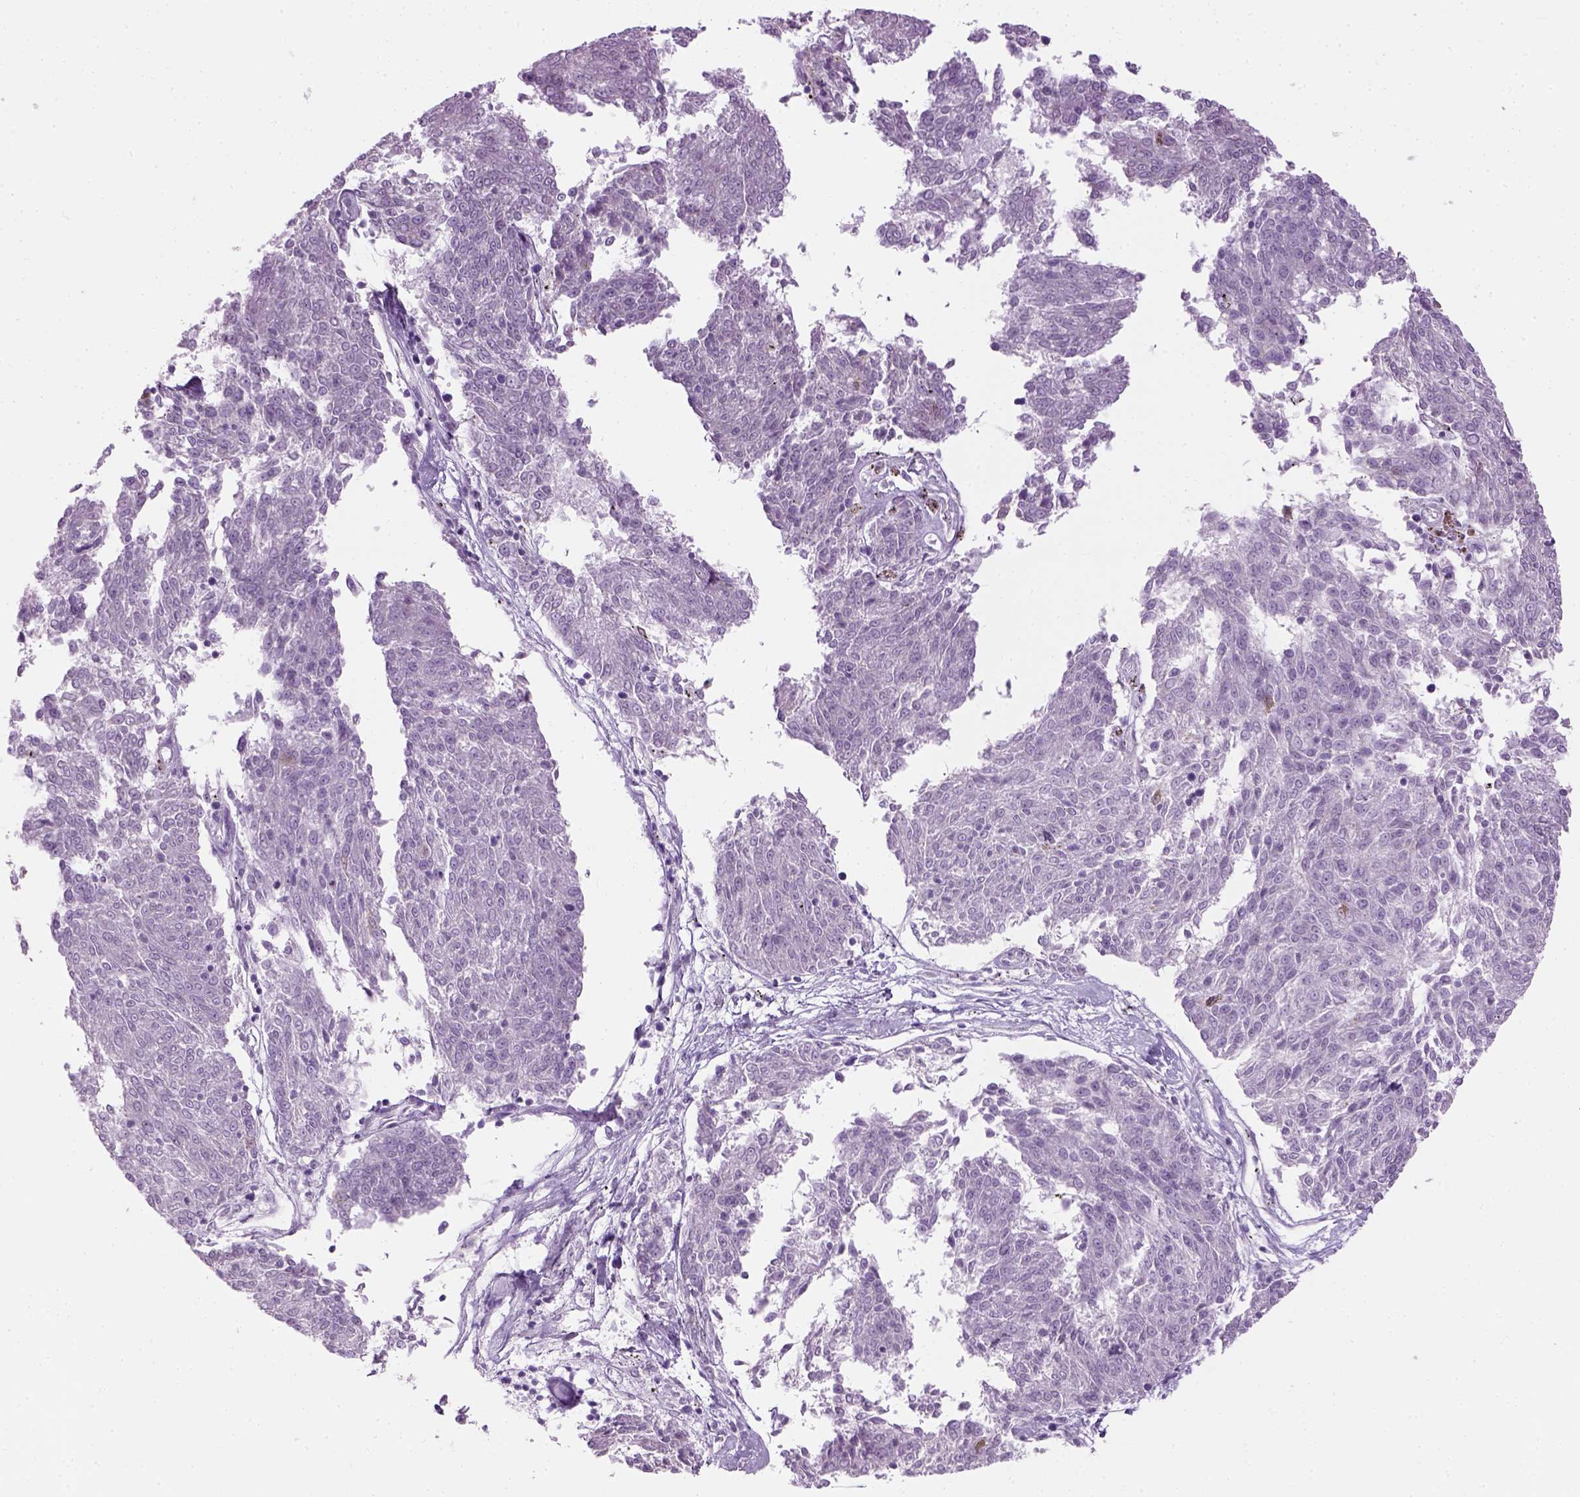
{"staining": {"intensity": "negative", "quantity": "none", "location": "none"}, "tissue": "melanoma", "cell_type": "Tumor cells", "image_type": "cancer", "snomed": [{"axis": "morphology", "description": "Malignant melanoma, NOS"}, {"axis": "topography", "description": "Skin"}], "caption": "An image of melanoma stained for a protein shows no brown staining in tumor cells. The staining is performed using DAB brown chromogen with nuclei counter-stained in using hematoxylin.", "gene": "CIBAR2", "patient": {"sex": "female", "age": 72}}